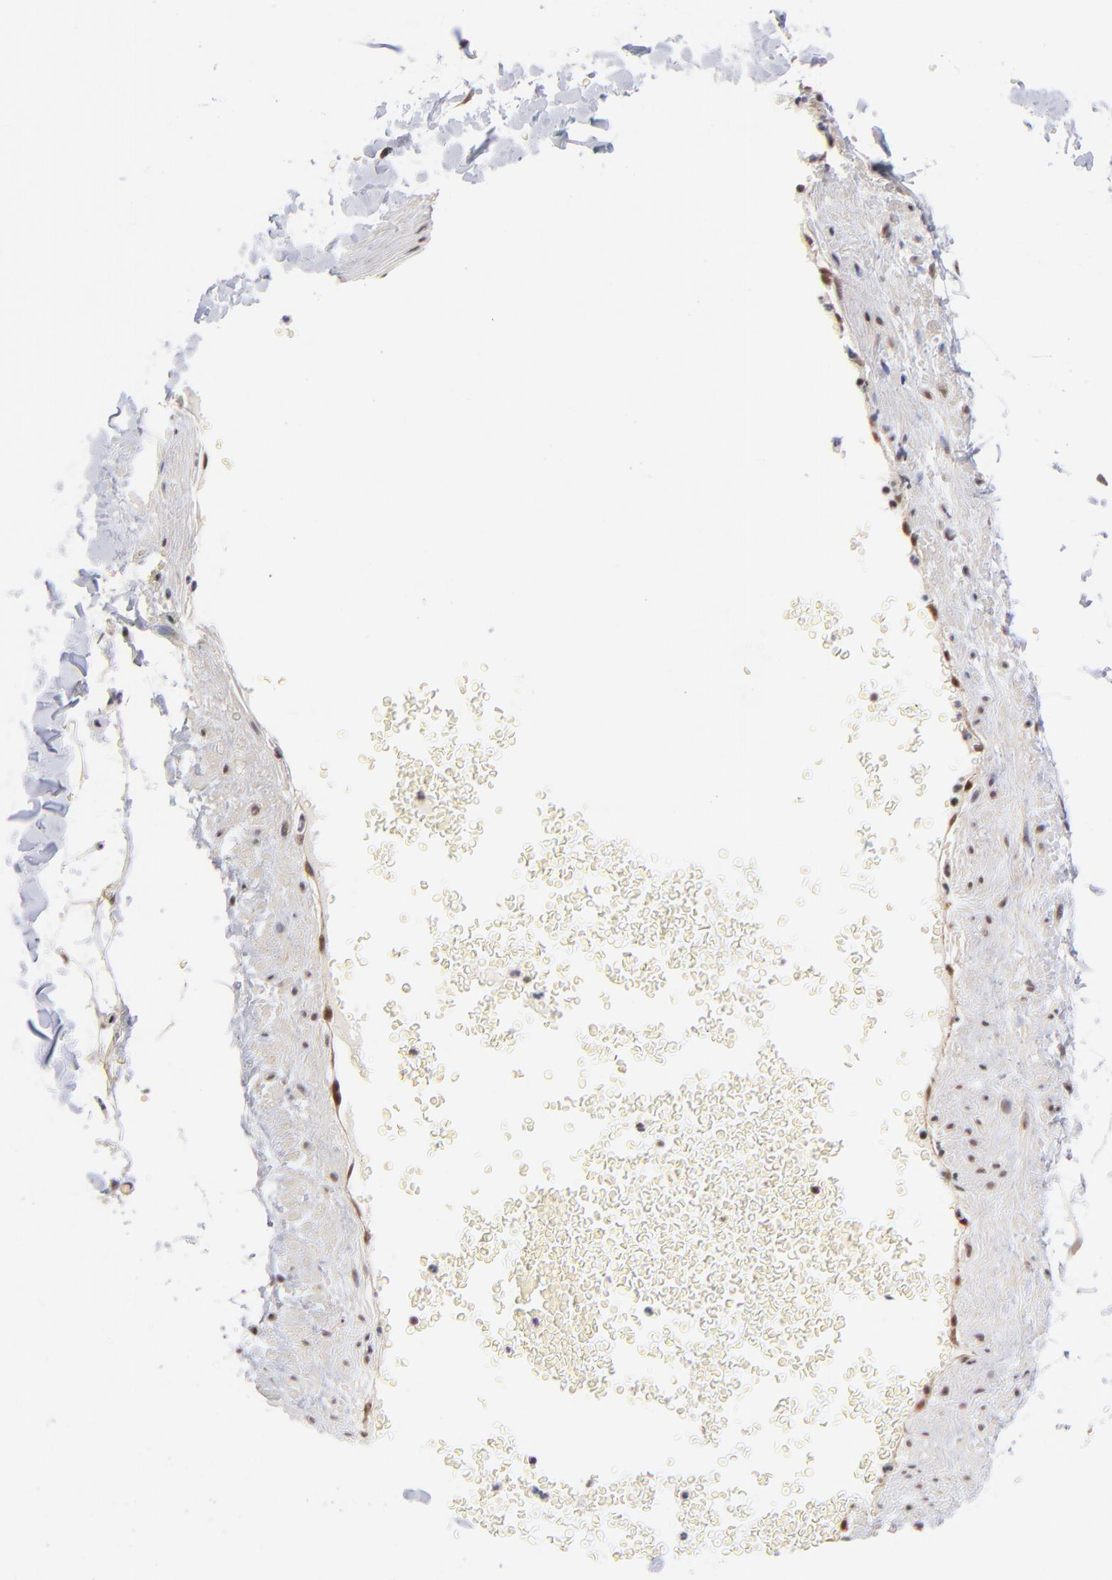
{"staining": {"intensity": "negative", "quantity": "none", "location": "none"}, "tissue": "adipose tissue", "cell_type": "Adipocytes", "image_type": "normal", "snomed": [{"axis": "morphology", "description": "Normal tissue, NOS"}, {"axis": "topography", "description": "Soft tissue"}], "caption": "Immunohistochemistry micrograph of unremarkable adipose tissue: adipose tissue stained with DAB (3,3'-diaminobenzidine) reveals no significant protein expression in adipocytes.", "gene": "GABPA", "patient": {"sex": "male", "age": 72}}